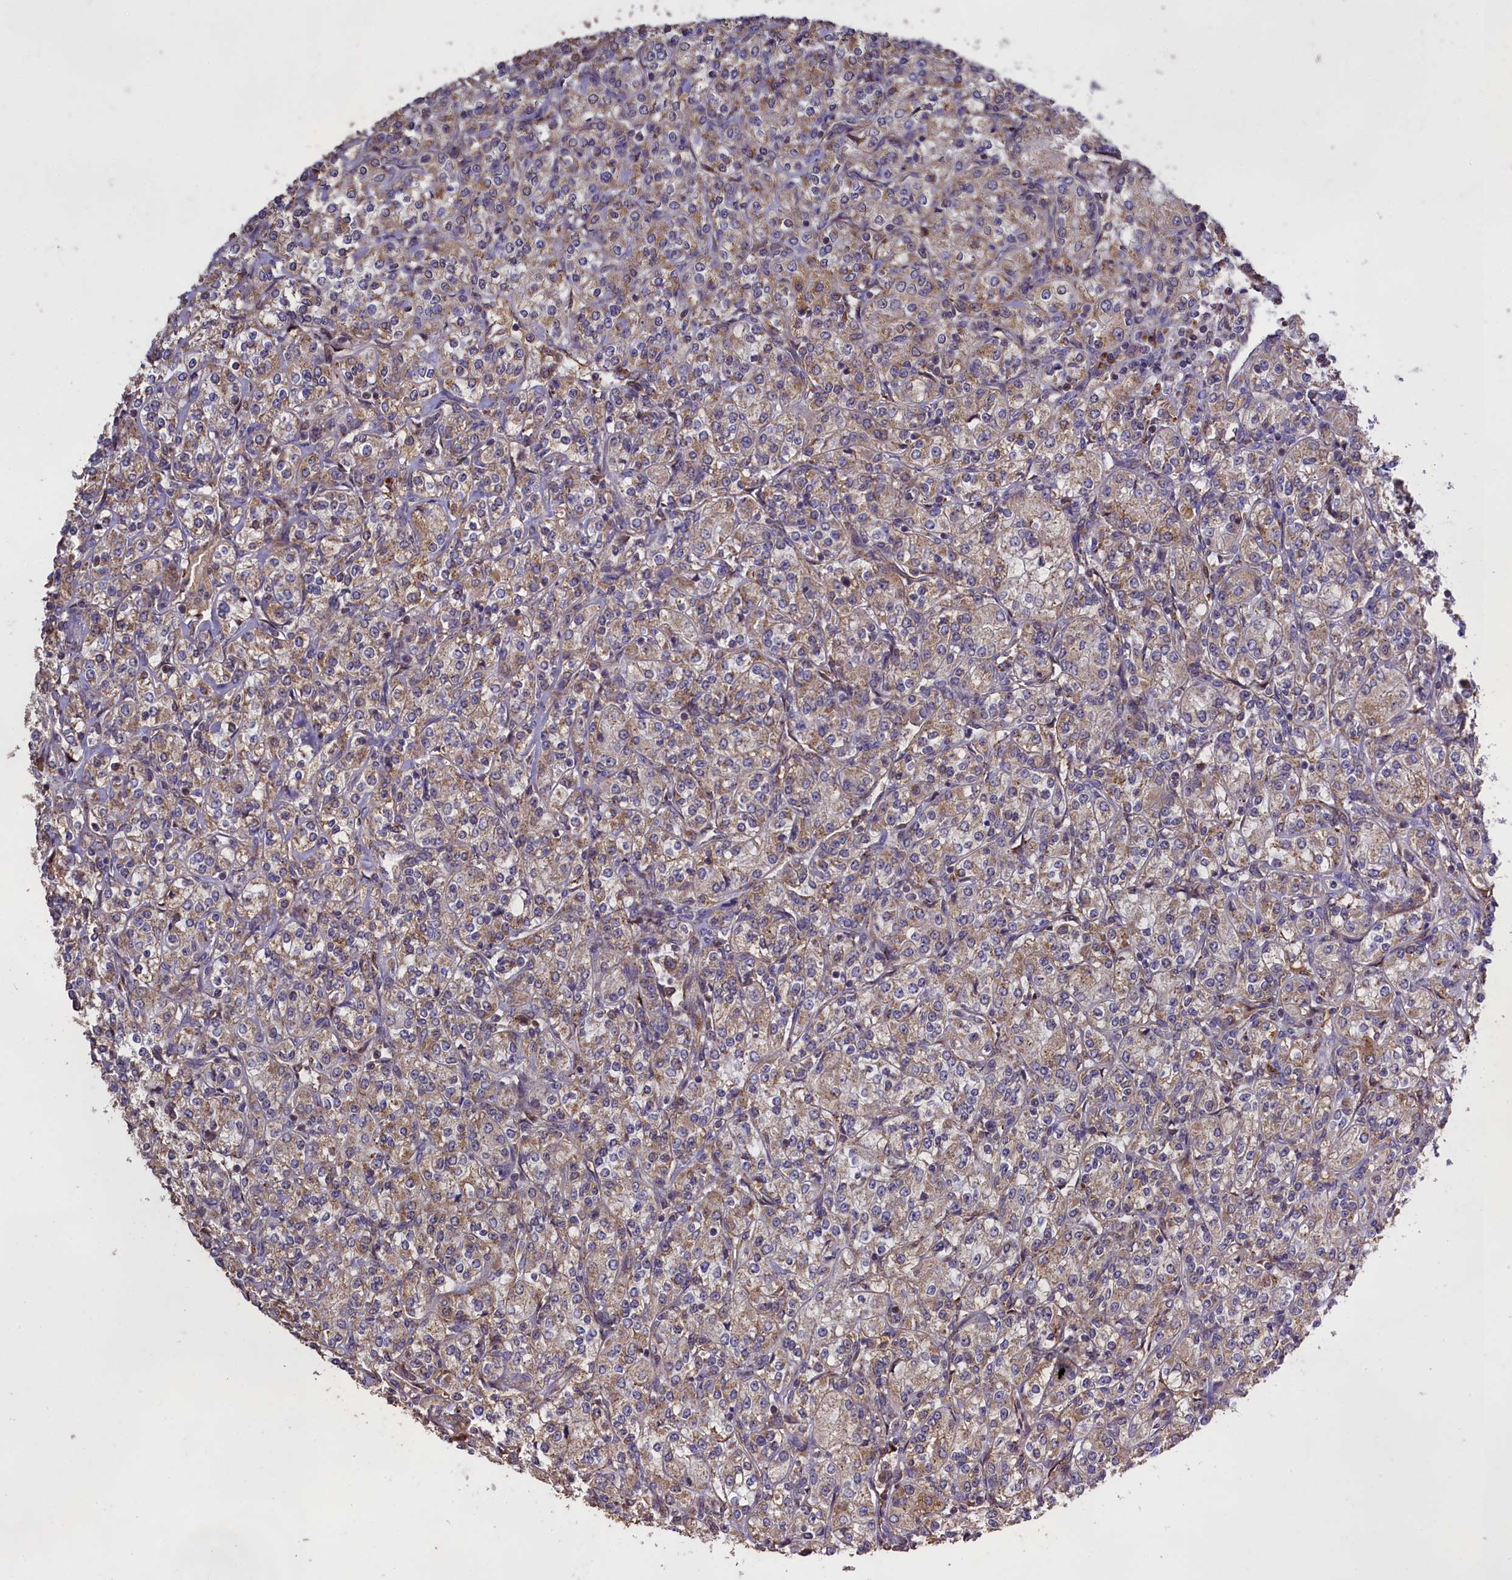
{"staining": {"intensity": "weak", "quantity": "25%-75%", "location": "cytoplasmic/membranous"}, "tissue": "renal cancer", "cell_type": "Tumor cells", "image_type": "cancer", "snomed": [{"axis": "morphology", "description": "Adenocarcinoma, NOS"}, {"axis": "topography", "description": "Kidney"}], "caption": "Renal cancer was stained to show a protein in brown. There is low levels of weak cytoplasmic/membranous positivity in approximately 25%-75% of tumor cells. The protein is shown in brown color, while the nuclei are stained blue.", "gene": "CLRN2", "patient": {"sex": "male", "age": 77}}